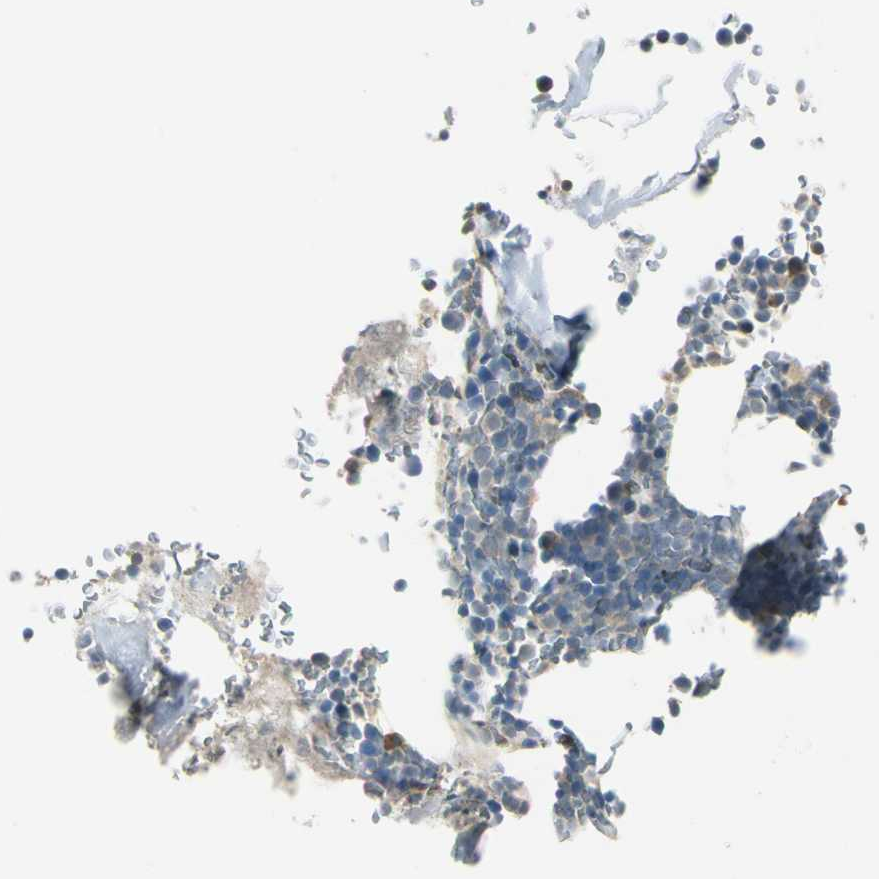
{"staining": {"intensity": "weak", "quantity": "25%-75%", "location": "cytoplasmic/membranous"}, "tissue": "bone marrow", "cell_type": "Hematopoietic cells", "image_type": "normal", "snomed": [{"axis": "morphology", "description": "Normal tissue, NOS"}, {"axis": "topography", "description": "Bone marrow"}], "caption": "The image reveals immunohistochemical staining of benign bone marrow. There is weak cytoplasmic/membranous positivity is present in about 25%-75% of hematopoietic cells. The staining was performed using DAB, with brown indicating positive protein expression. Nuclei are stained blue with hematoxylin.", "gene": "P3H2", "patient": {"sex": "male"}}